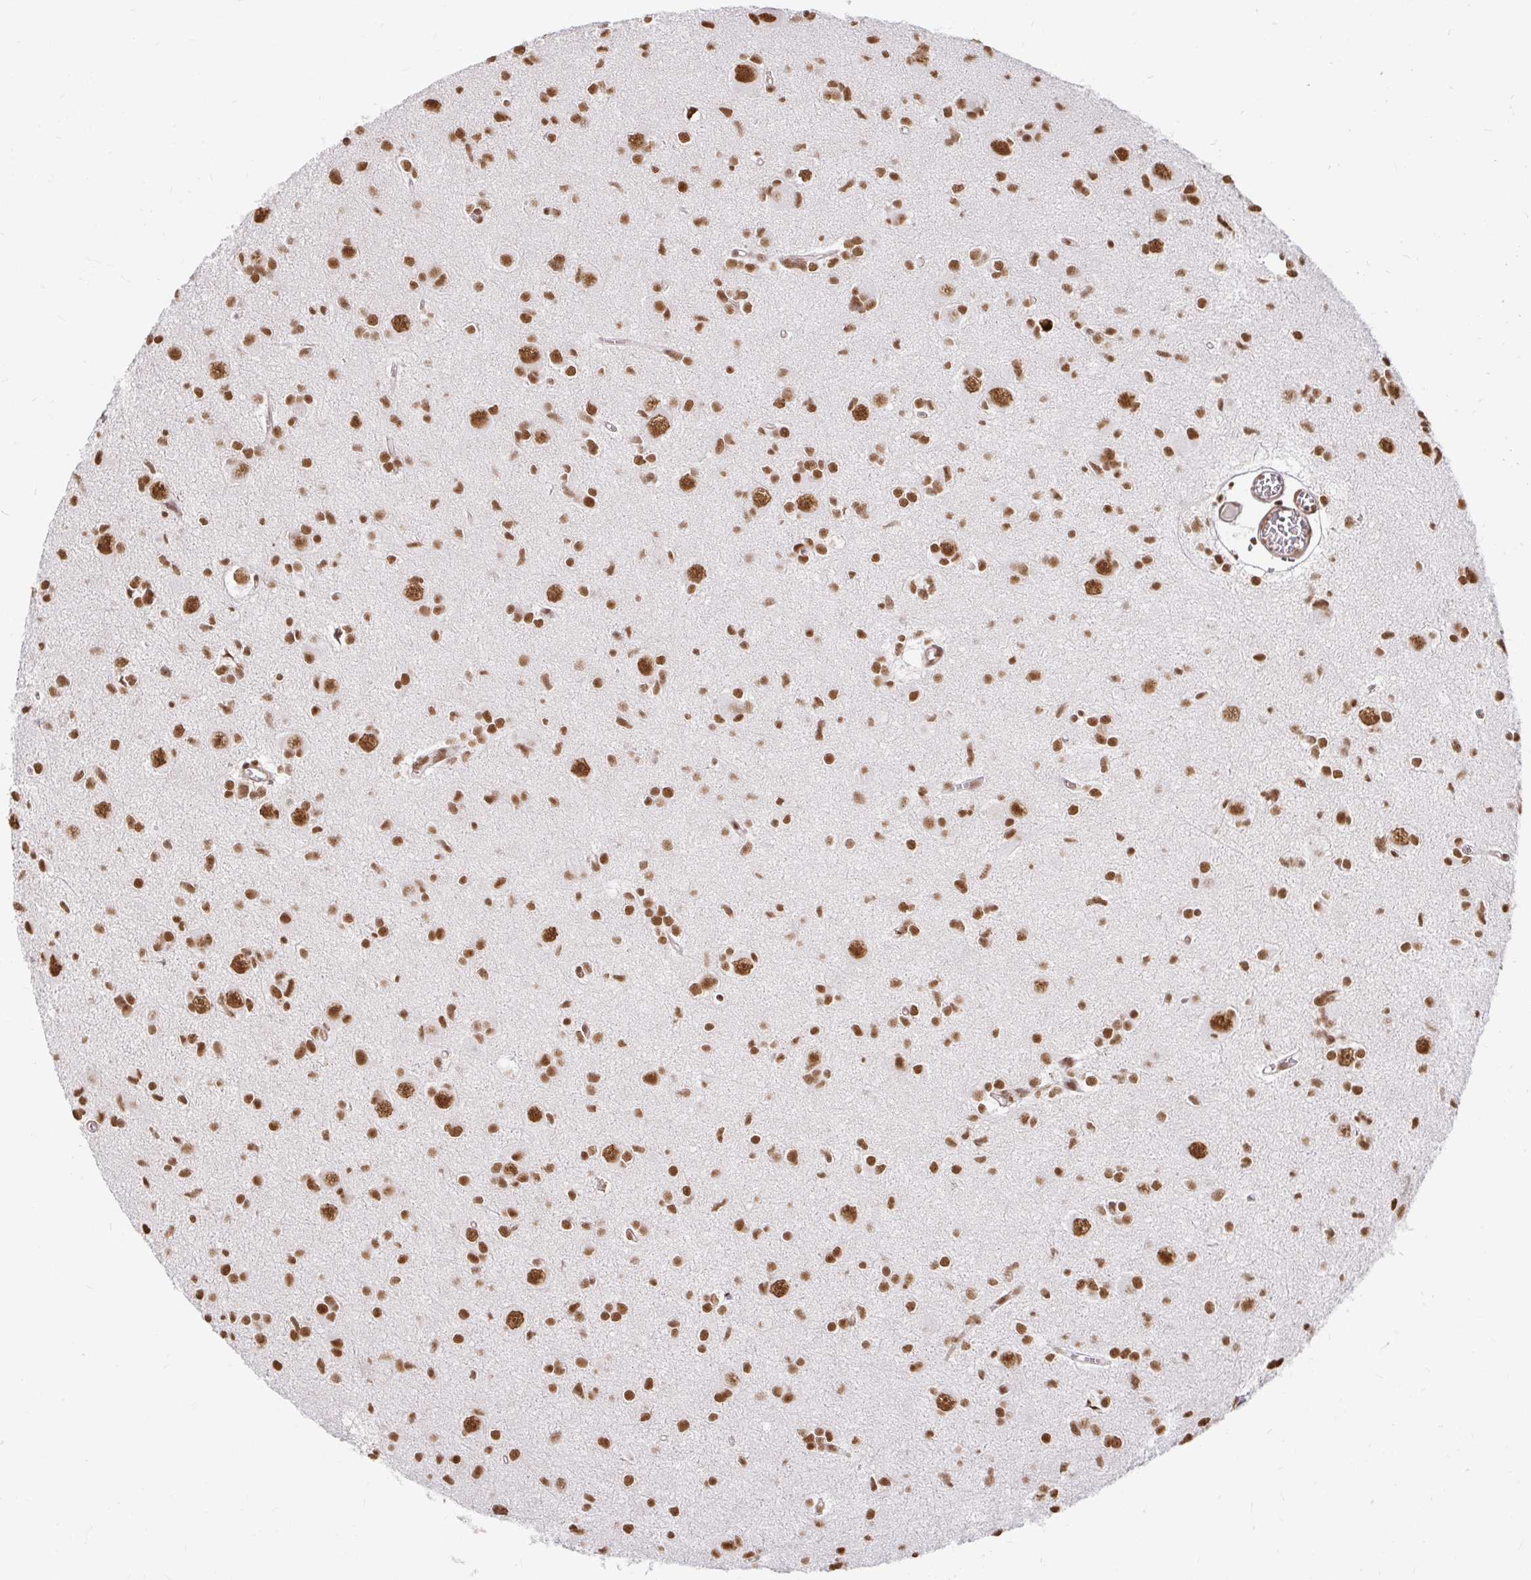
{"staining": {"intensity": "strong", "quantity": ">75%", "location": "nuclear"}, "tissue": "glioma", "cell_type": "Tumor cells", "image_type": "cancer", "snomed": [{"axis": "morphology", "description": "Glioma, malignant, High grade"}, {"axis": "topography", "description": "Brain"}], "caption": "Immunohistochemical staining of human glioma exhibits high levels of strong nuclear expression in about >75% of tumor cells.", "gene": "HNRNPU", "patient": {"sex": "male", "age": 23}}